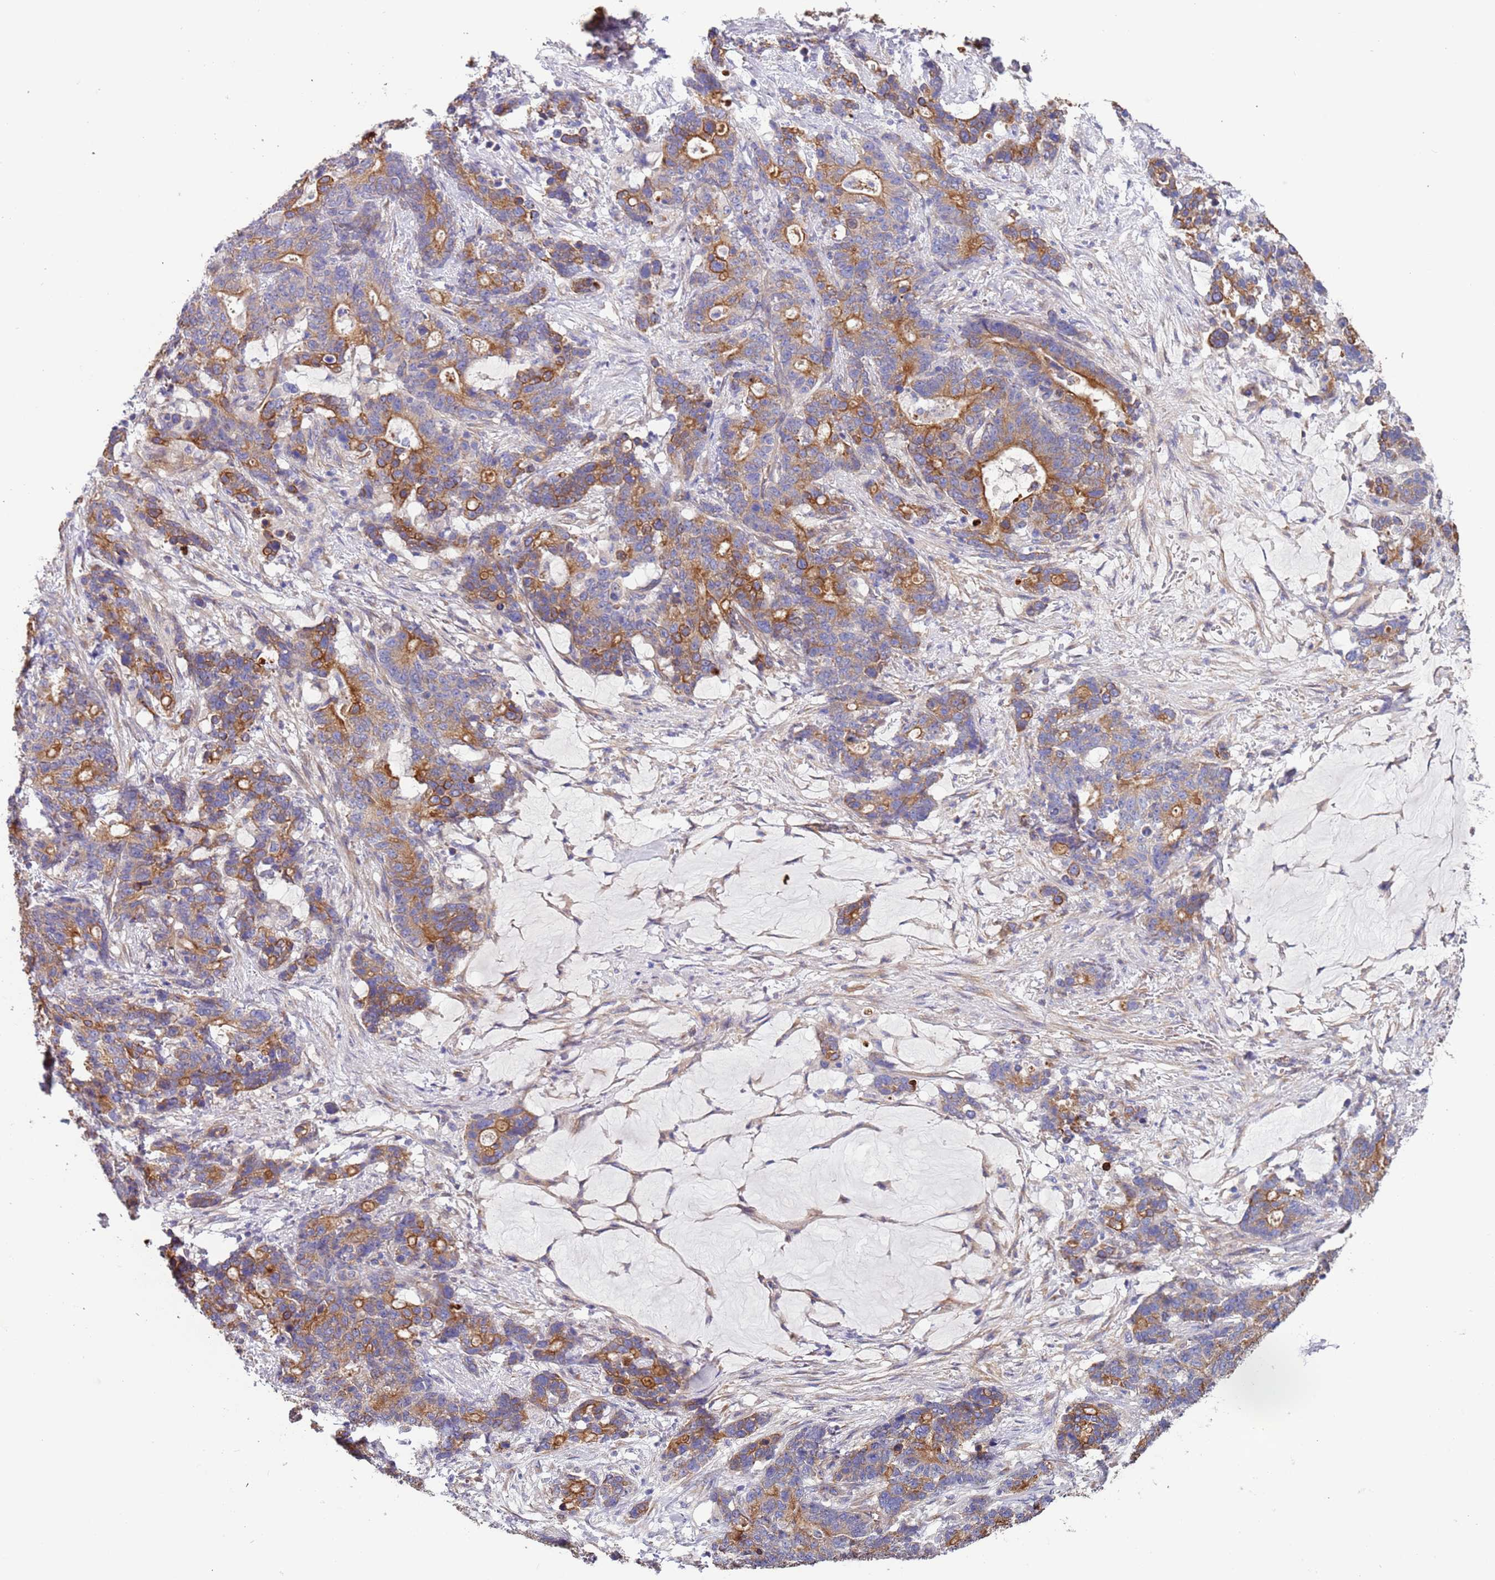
{"staining": {"intensity": "moderate", "quantity": ">75%", "location": "cytoplasmic/membranous"}, "tissue": "stomach cancer", "cell_type": "Tumor cells", "image_type": "cancer", "snomed": [{"axis": "morphology", "description": "Normal tissue, NOS"}, {"axis": "morphology", "description": "Adenocarcinoma, NOS"}, {"axis": "topography", "description": "Stomach"}], "caption": "Tumor cells exhibit medium levels of moderate cytoplasmic/membranous positivity in about >75% of cells in human stomach adenocarcinoma.", "gene": "LAMB4", "patient": {"sex": "female", "age": 64}}